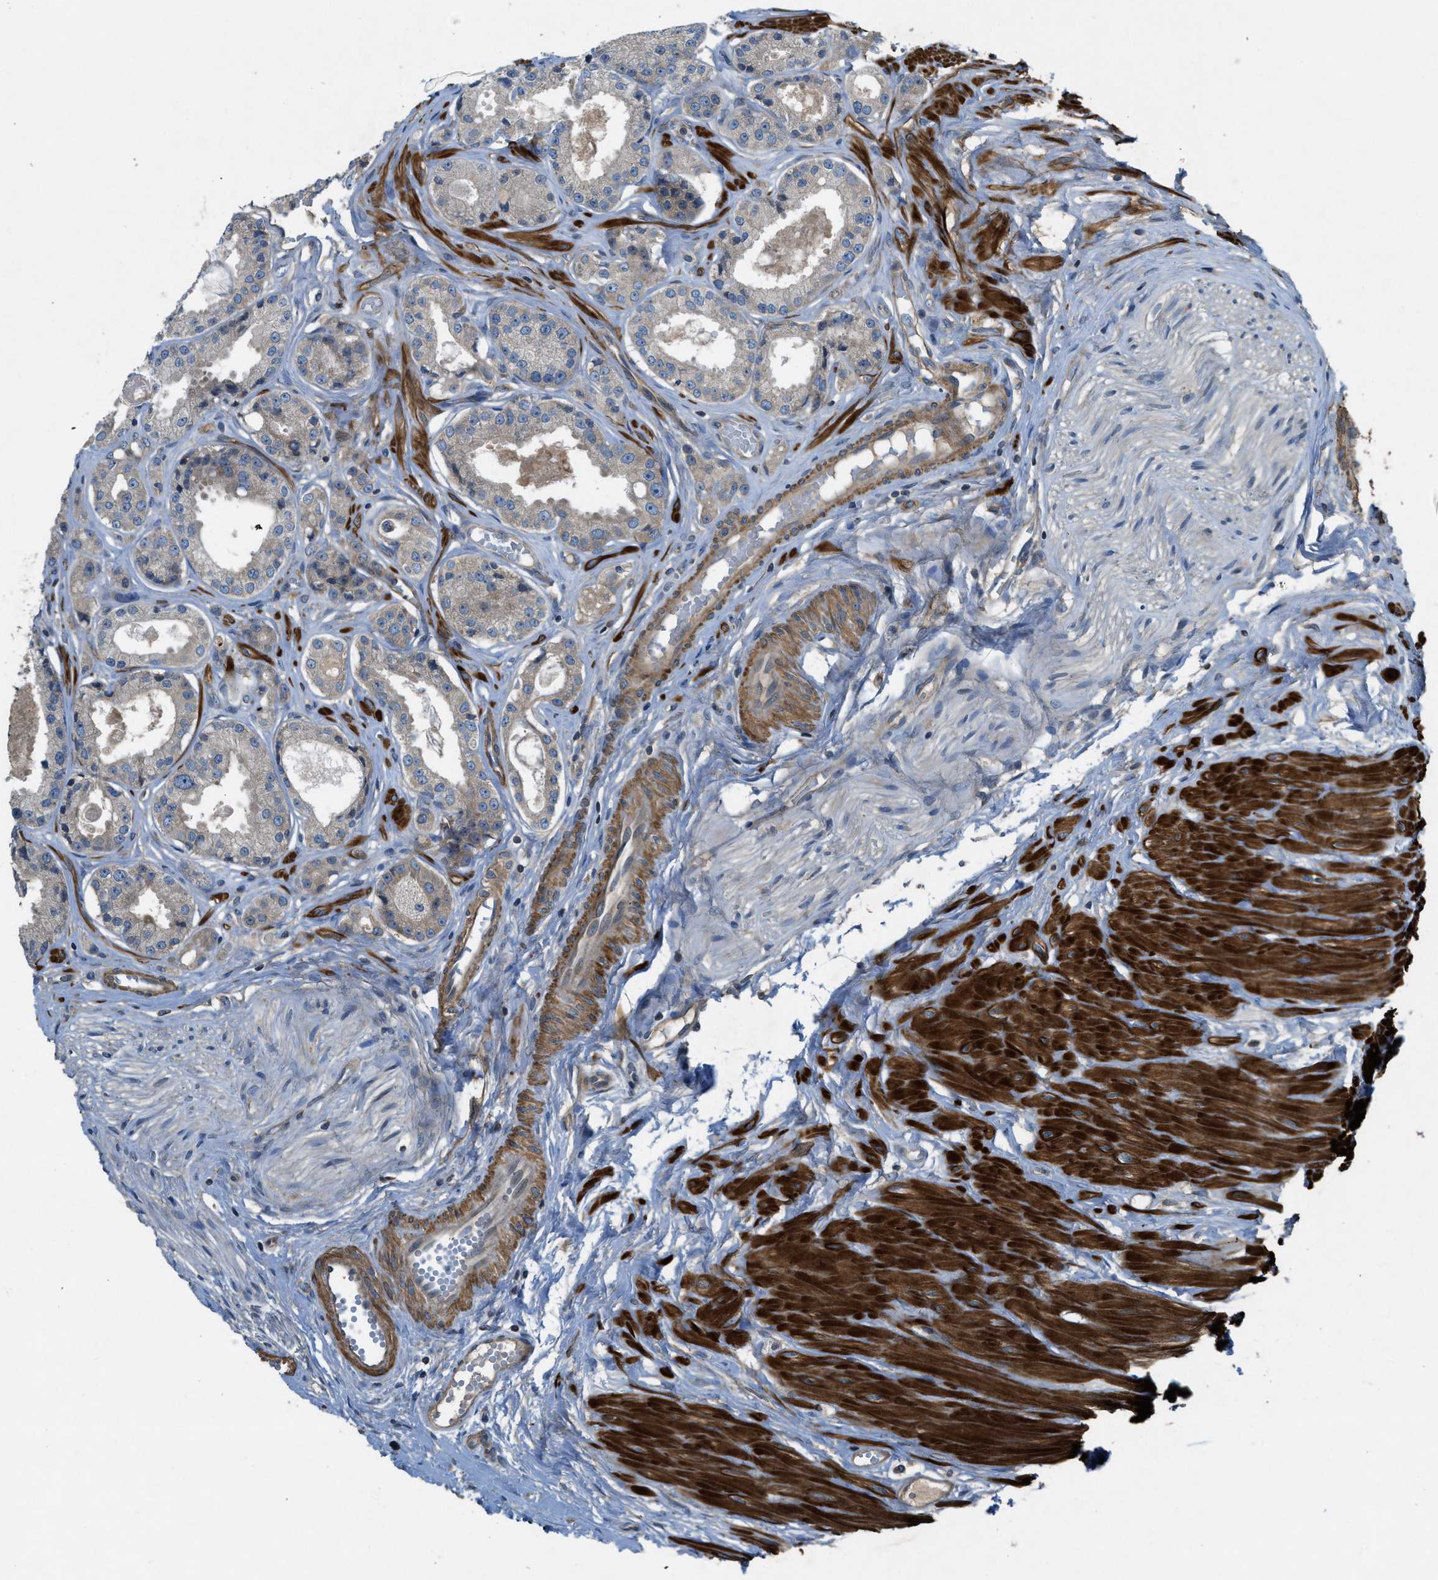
{"staining": {"intensity": "weak", "quantity": ">75%", "location": "cytoplasmic/membranous"}, "tissue": "prostate cancer", "cell_type": "Tumor cells", "image_type": "cancer", "snomed": [{"axis": "morphology", "description": "Adenocarcinoma, Low grade"}, {"axis": "topography", "description": "Prostate"}], "caption": "This is an image of immunohistochemistry staining of prostate cancer (low-grade adenocarcinoma), which shows weak positivity in the cytoplasmic/membranous of tumor cells.", "gene": "VEZT", "patient": {"sex": "male", "age": 57}}